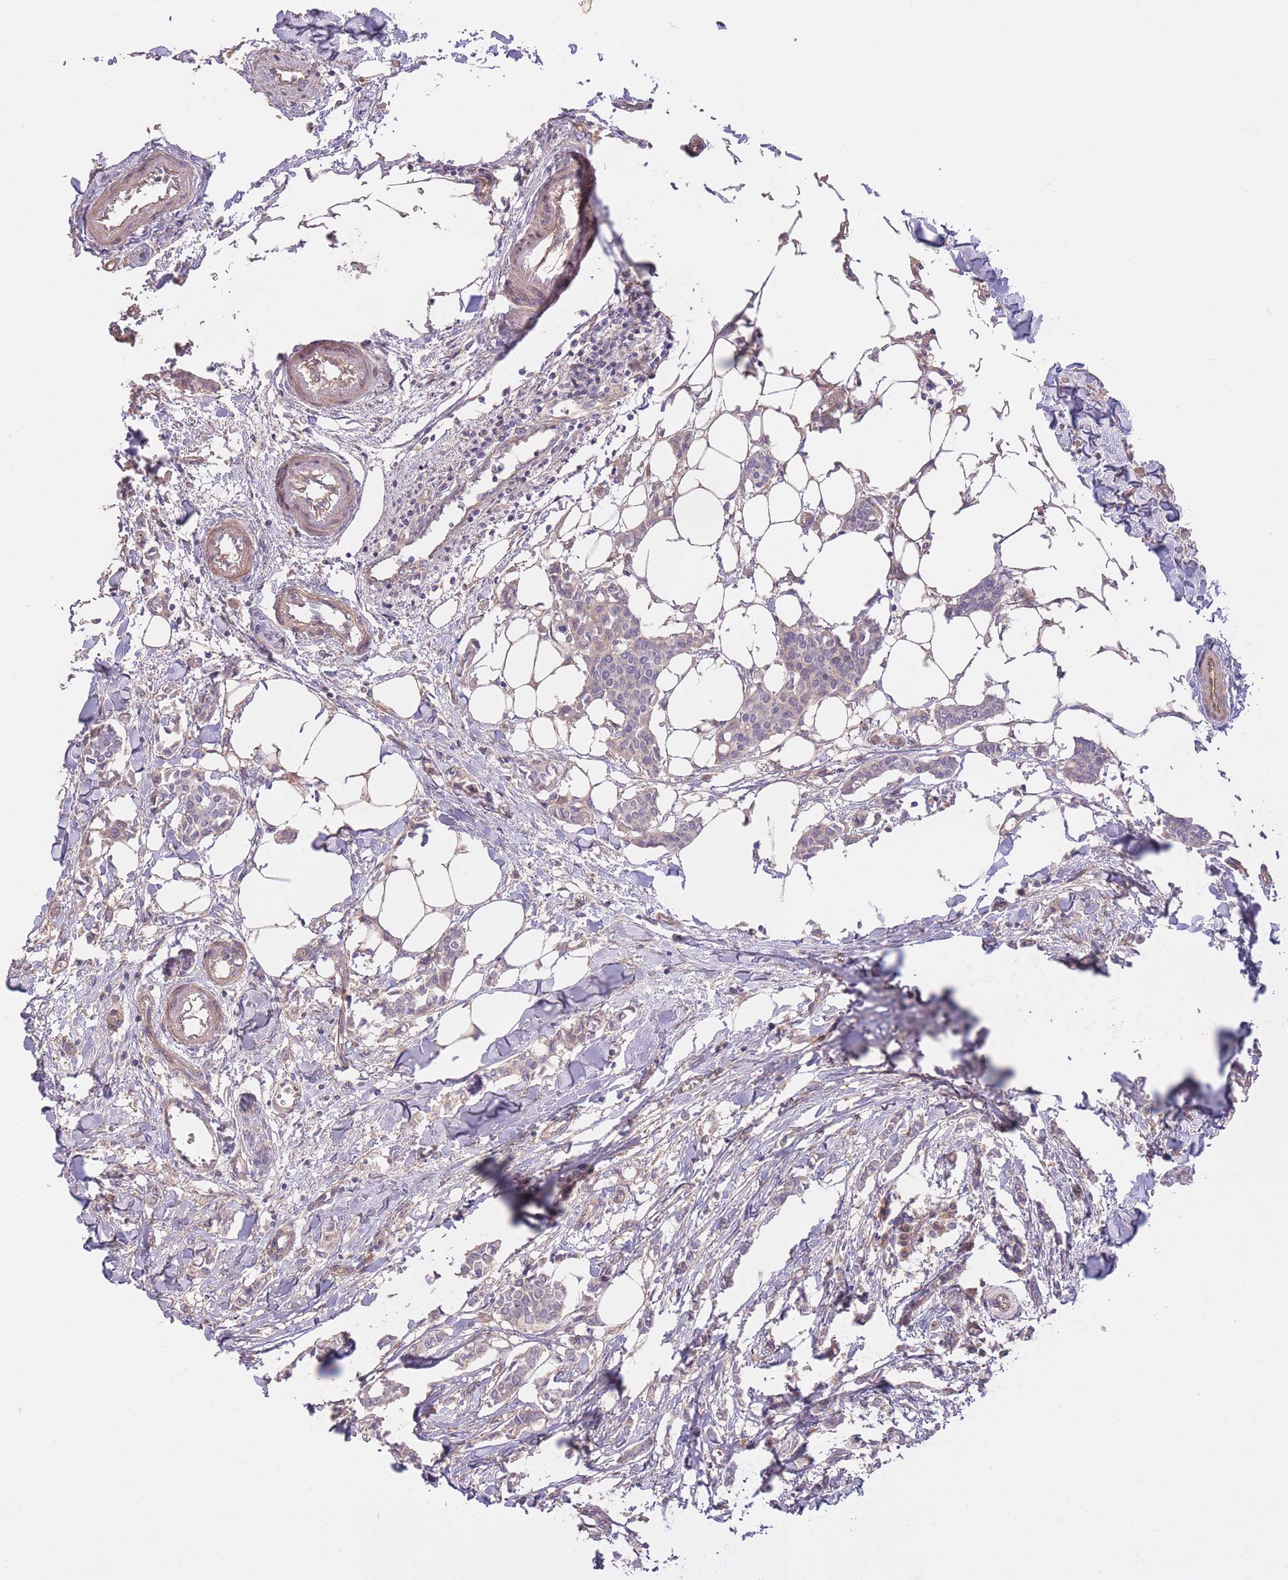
{"staining": {"intensity": "weak", "quantity": "25%-75%", "location": "cytoplasmic/membranous"}, "tissue": "breast cancer", "cell_type": "Tumor cells", "image_type": "cancer", "snomed": [{"axis": "morphology", "description": "Duct carcinoma"}, {"axis": "topography", "description": "Breast"}], "caption": "The histopathology image reveals staining of breast invasive ductal carcinoma, revealing weak cytoplasmic/membranous protein expression (brown color) within tumor cells.", "gene": "CHAC1", "patient": {"sex": "female", "age": 41}}